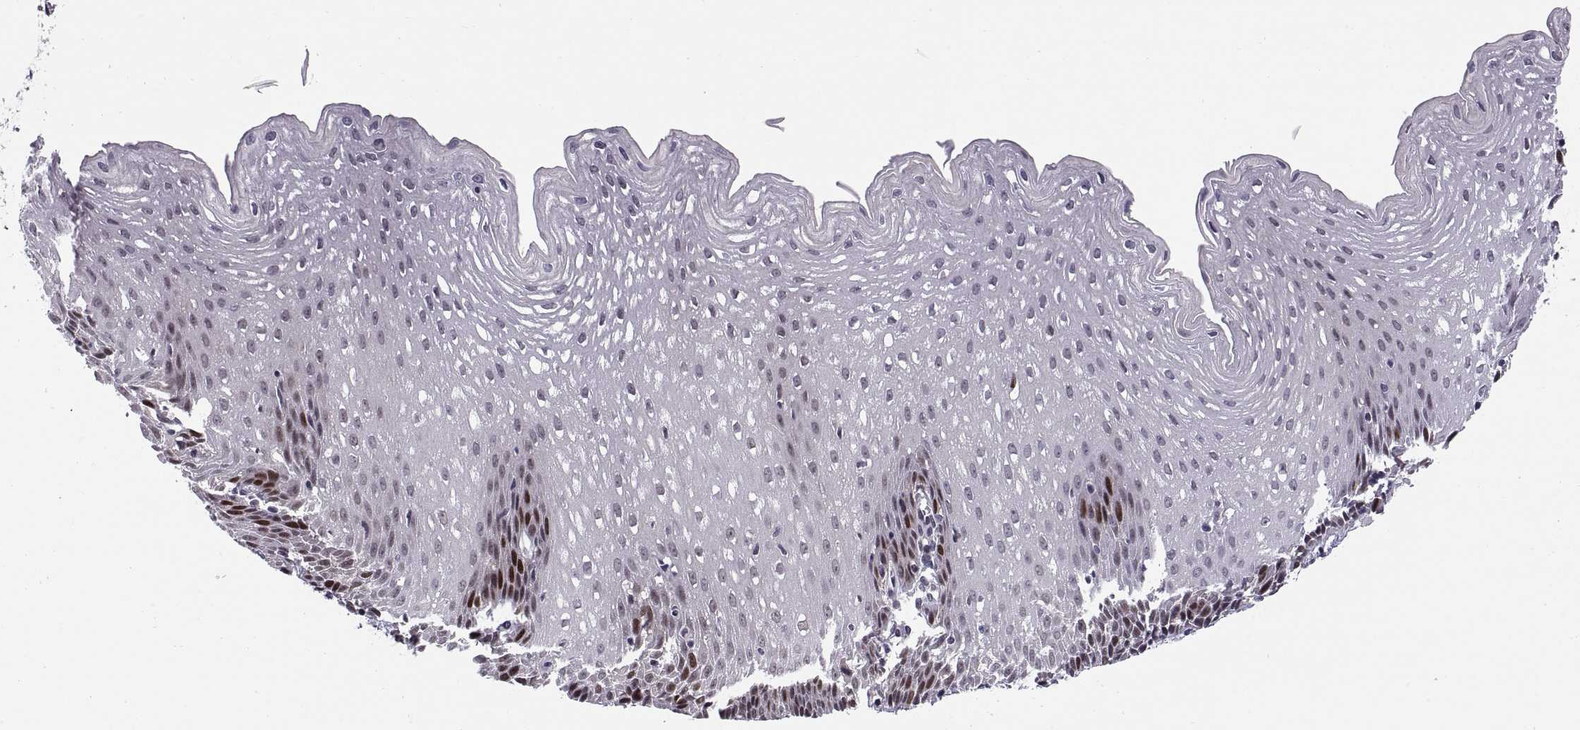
{"staining": {"intensity": "moderate", "quantity": "<25%", "location": "nuclear"}, "tissue": "esophagus", "cell_type": "Squamous epithelial cells", "image_type": "normal", "snomed": [{"axis": "morphology", "description": "Normal tissue, NOS"}, {"axis": "topography", "description": "Esophagus"}], "caption": "Immunohistochemistry (IHC) image of unremarkable human esophagus stained for a protein (brown), which reveals low levels of moderate nuclear staining in approximately <25% of squamous epithelial cells.", "gene": "CHFR", "patient": {"sex": "female", "age": 64}}